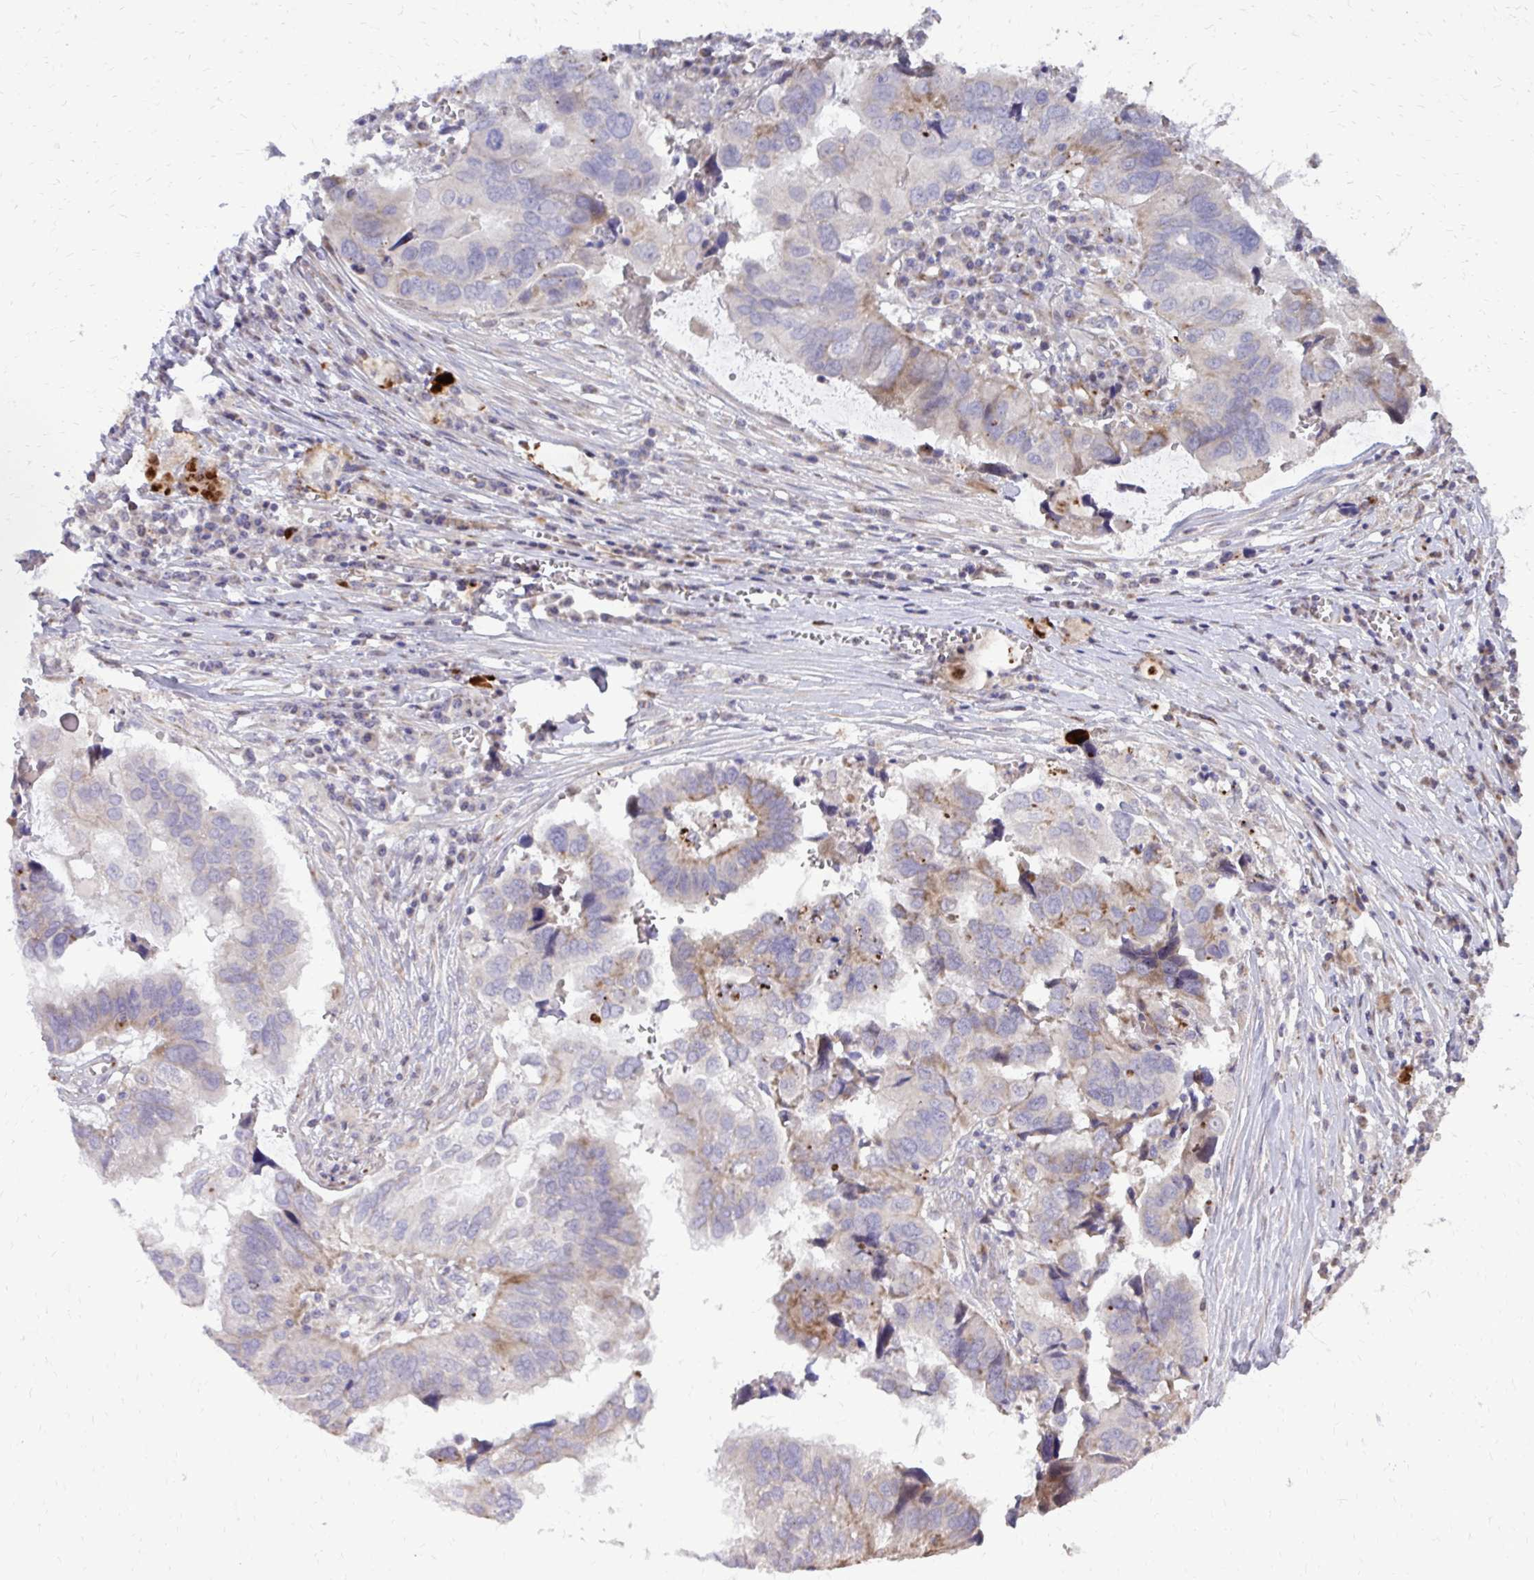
{"staining": {"intensity": "moderate", "quantity": "<25%", "location": "cytoplasmic/membranous"}, "tissue": "ovarian cancer", "cell_type": "Tumor cells", "image_type": "cancer", "snomed": [{"axis": "morphology", "description": "Cystadenocarcinoma, serous, NOS"}, {"axis": "topography", "description": "Ovary"}], "caption": "Protein analysis of ovarian cancer tissue demonstrates moderate cytoplasmic/membranous expression in approximately <25% of tumor cells. The protein is shown in brown color, while the nuclei are stained blue.", "gene": "ABCC3", "patient": {"sex": "female", "age": 79}}